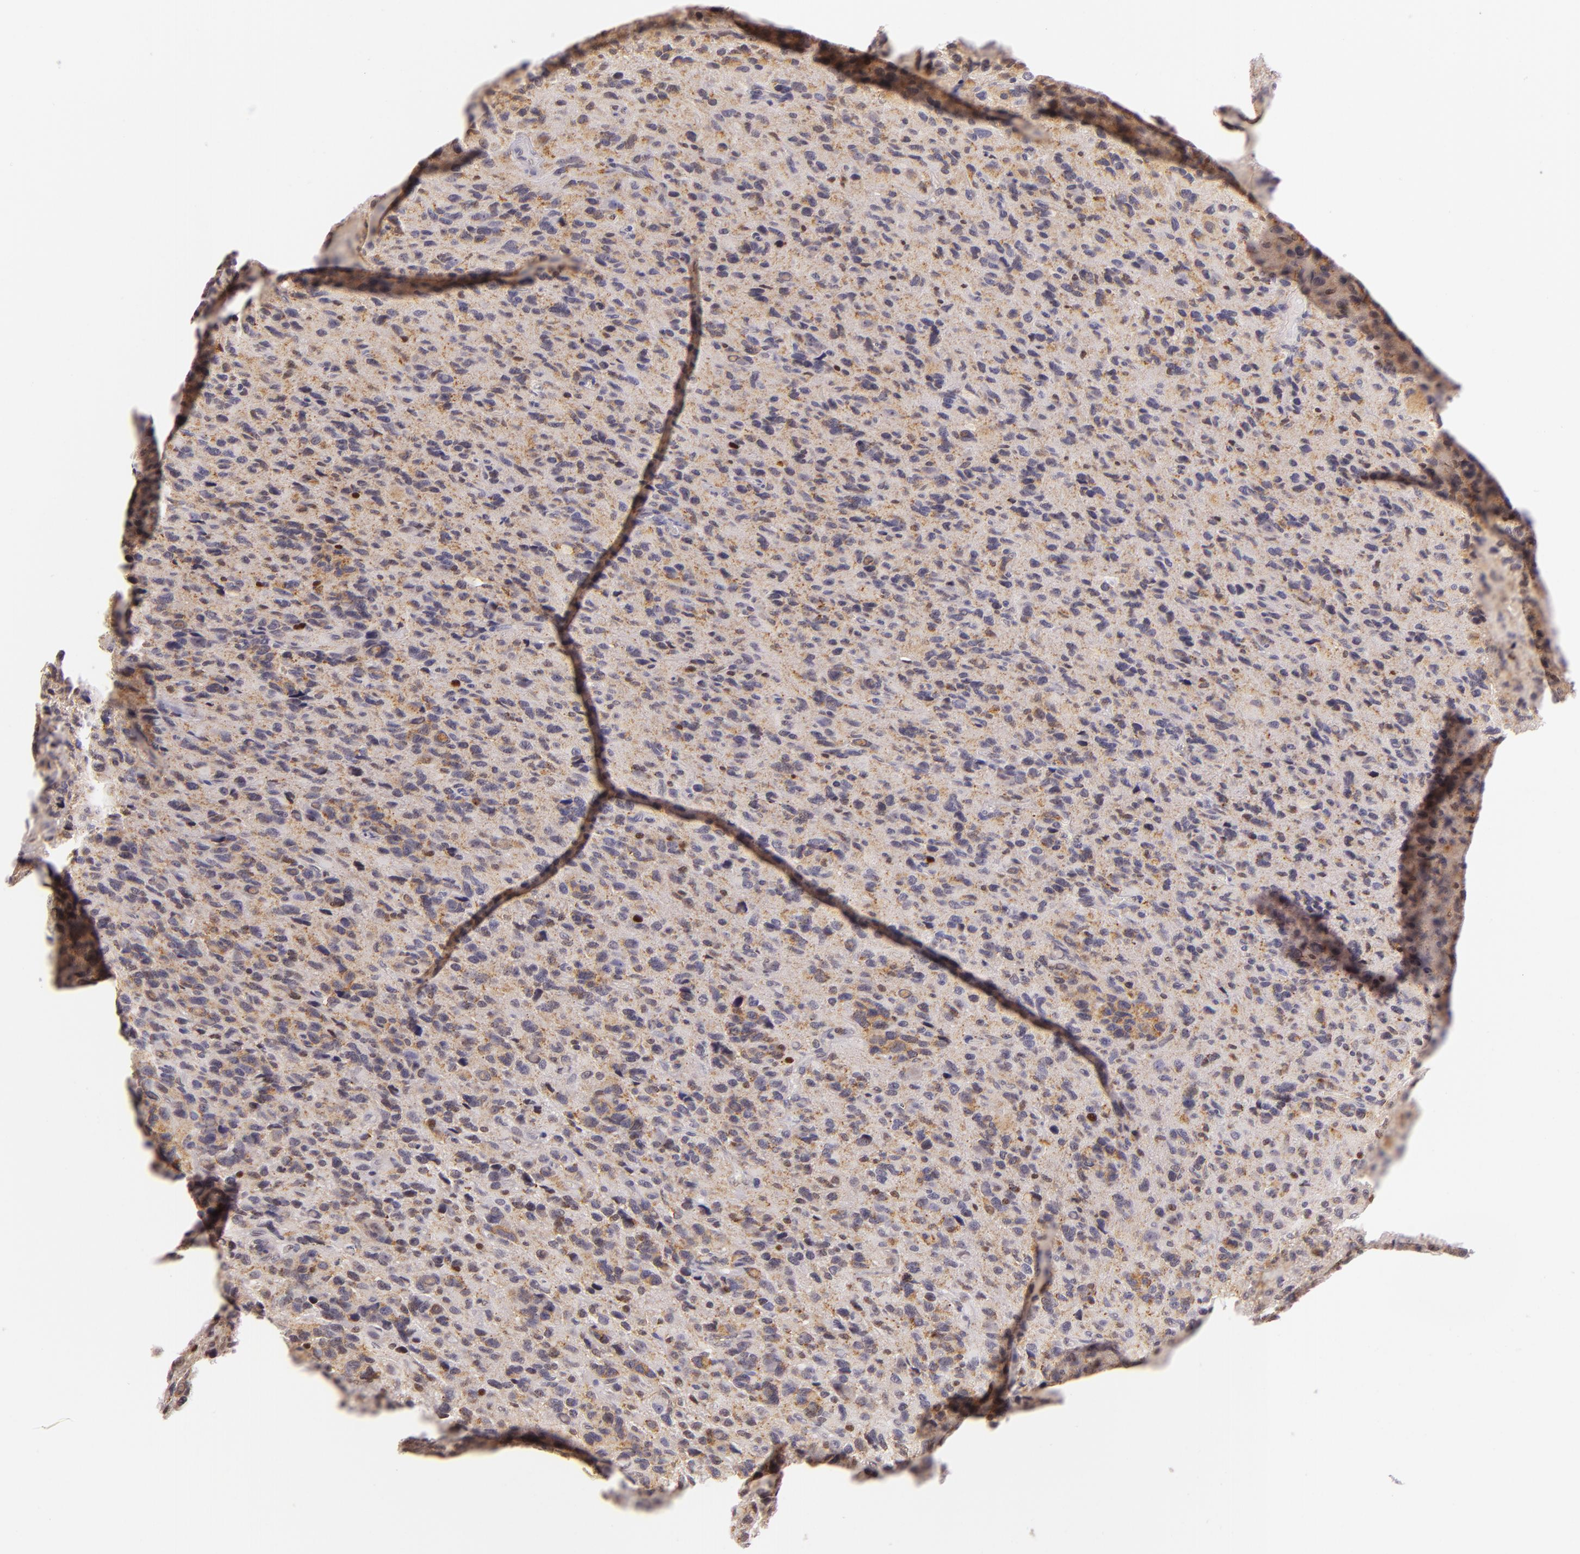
{"staining": {"intensity": "weak", "quantity": "25%-75%", "location": "cytoplasmic/membranous"}, "tissue": "glioma", "cell_type": "Tumor cells", "image_type": "cancer", "snomed": [{"axis": "morphology", "description": "Glioma, malignant, High grade"}, {"axis": "topography", "description": "Brain"}], "caption": "Human glioma stained with a brown dye reveals weak cytoplasmic/membranous positive staining in approximately 25%-75% of tumor cells.", "gene": "IMPDH1", "patient": {"sex": "male", "age": 77}}